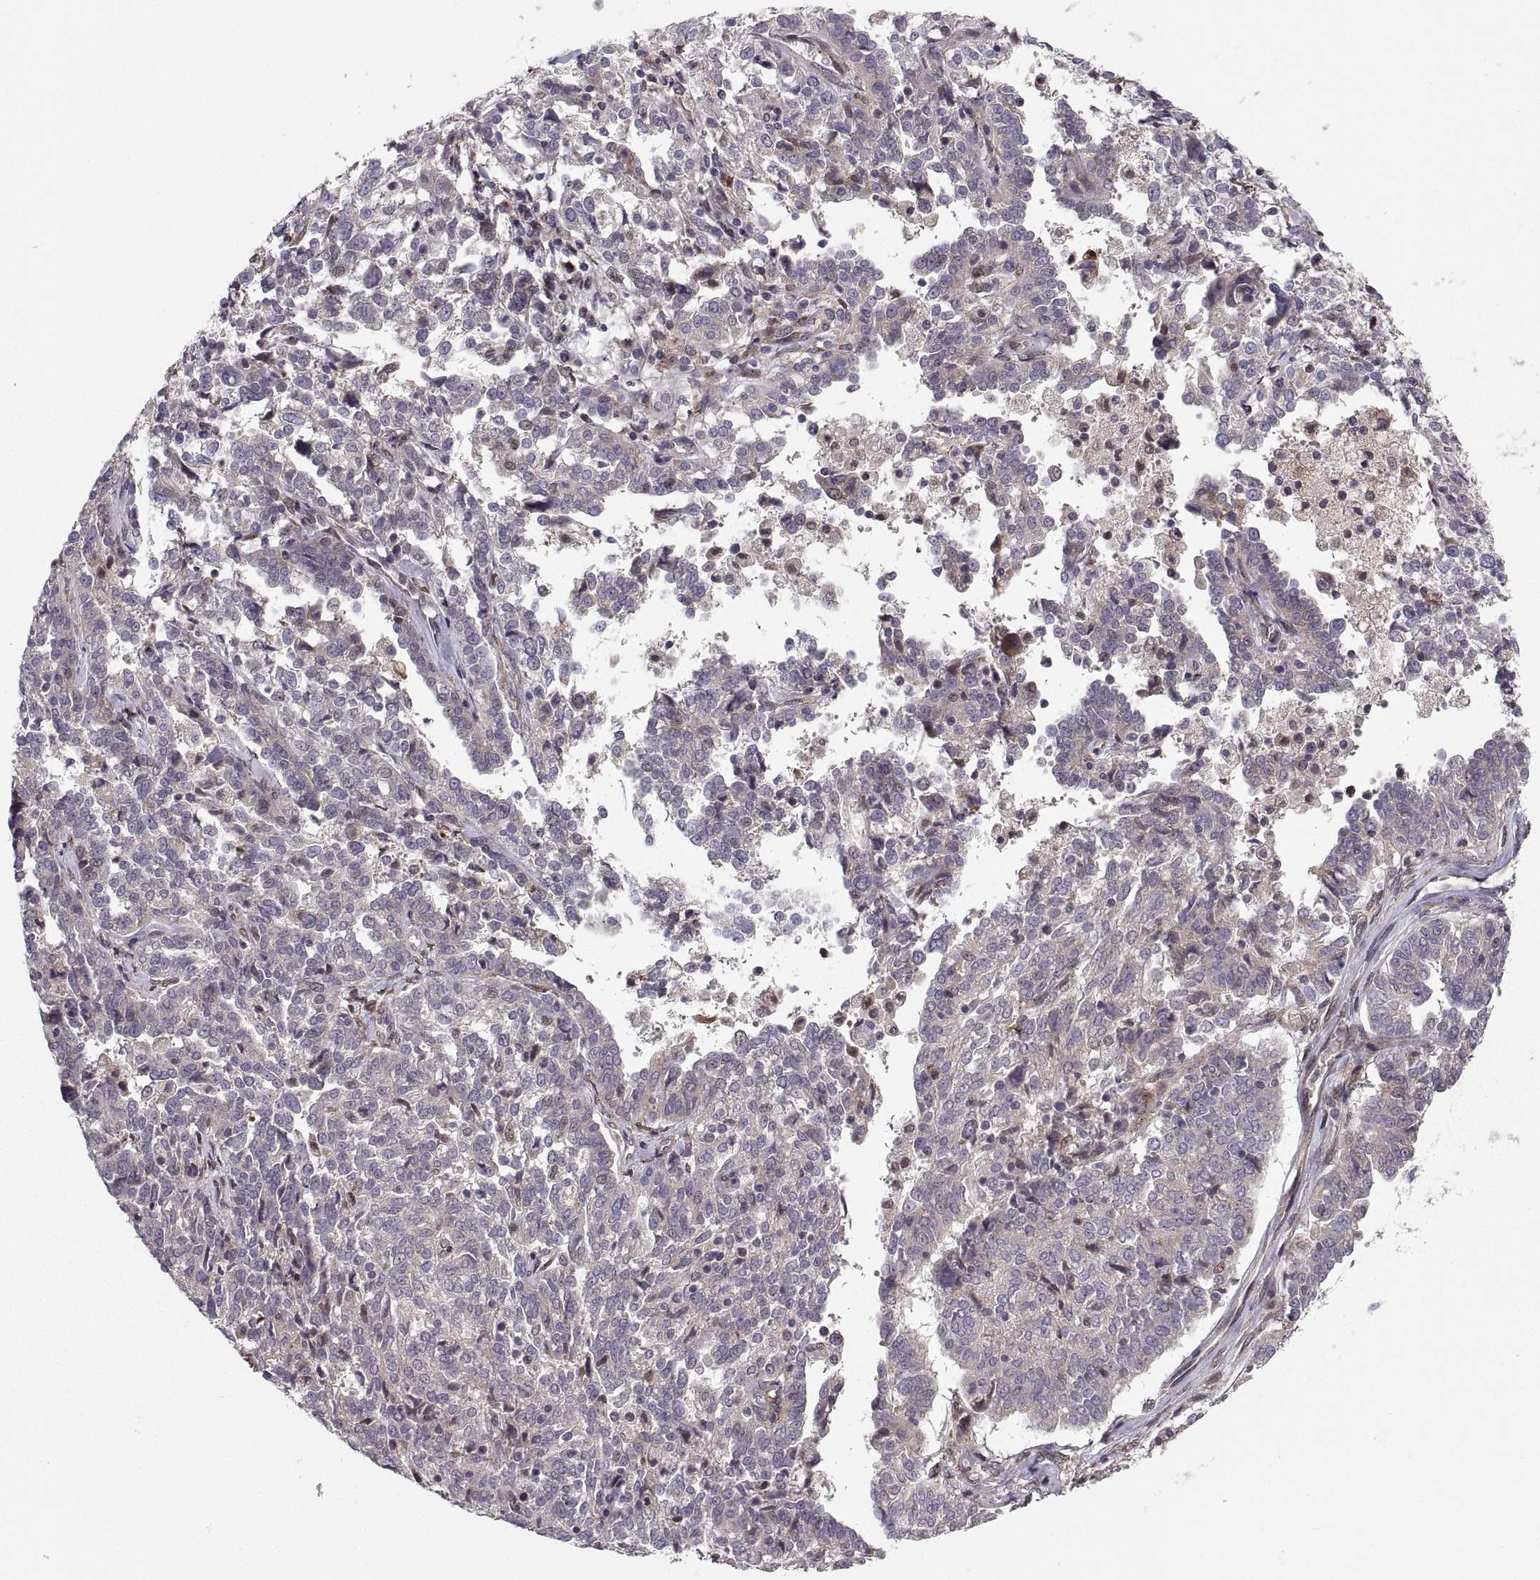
{"staining": {"intensity": "negative", "quantity": "none", "location": "none"}, "tissue": "ovarian cancer", "cell_type": "Tumor cells", "image_type": "cancer", "snomed": [{"axis": "morphology", "description": "Cystadenocarcinoma, serous, NOS"}, {"axis": "topography", "description": "Ovary"}], "caption": "DAB immunohistochemical staining of serous cystadenocarcinoma (ovarian) shows no significant staining in tumor cells.", "gene": "TESC", "patient": {"sex": "female", "age": 67}}